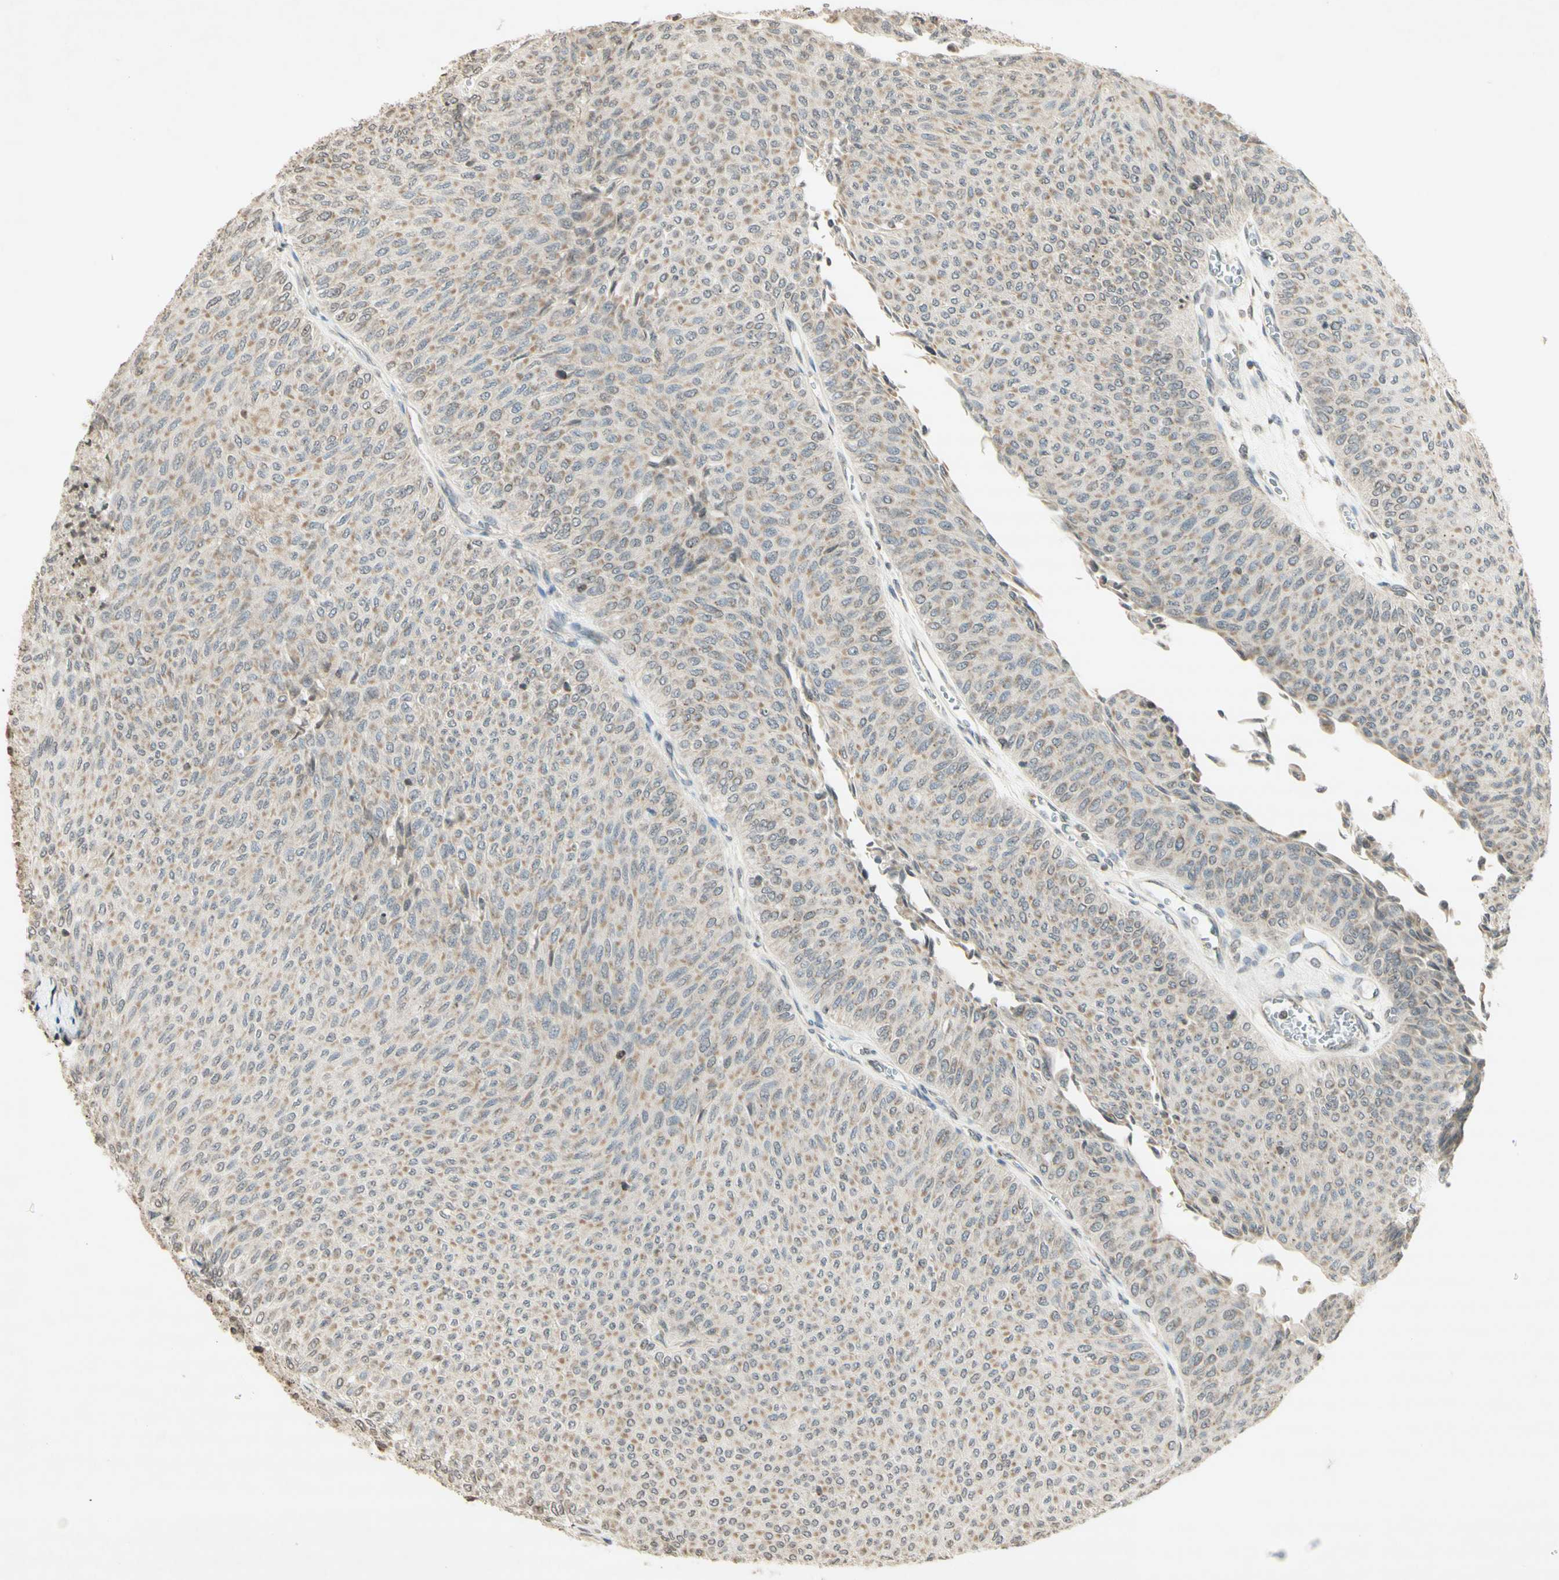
{"staining": {"intensity": "weak", "quantity": ">75%", "location": "cytoplasmic/membranous"}, "tissue": "urothelial cancer", "cell_type": "Tumor cells", "image_type": "cancer", "snomed": [{"axis": "morphology", "description": "Urothelial carcinoma, Low grade"}, {"axis": "topography", "description": "Urinary bladder"}], "caption": "Human urothelial carcinoma (low-grade) stained with a brown dye demonstrates weak cytoplasmic/membranous positive expression in about >75% of tumor cells.", "gene": "CCNI", "patient": {"sex": "male", "age": 78}}